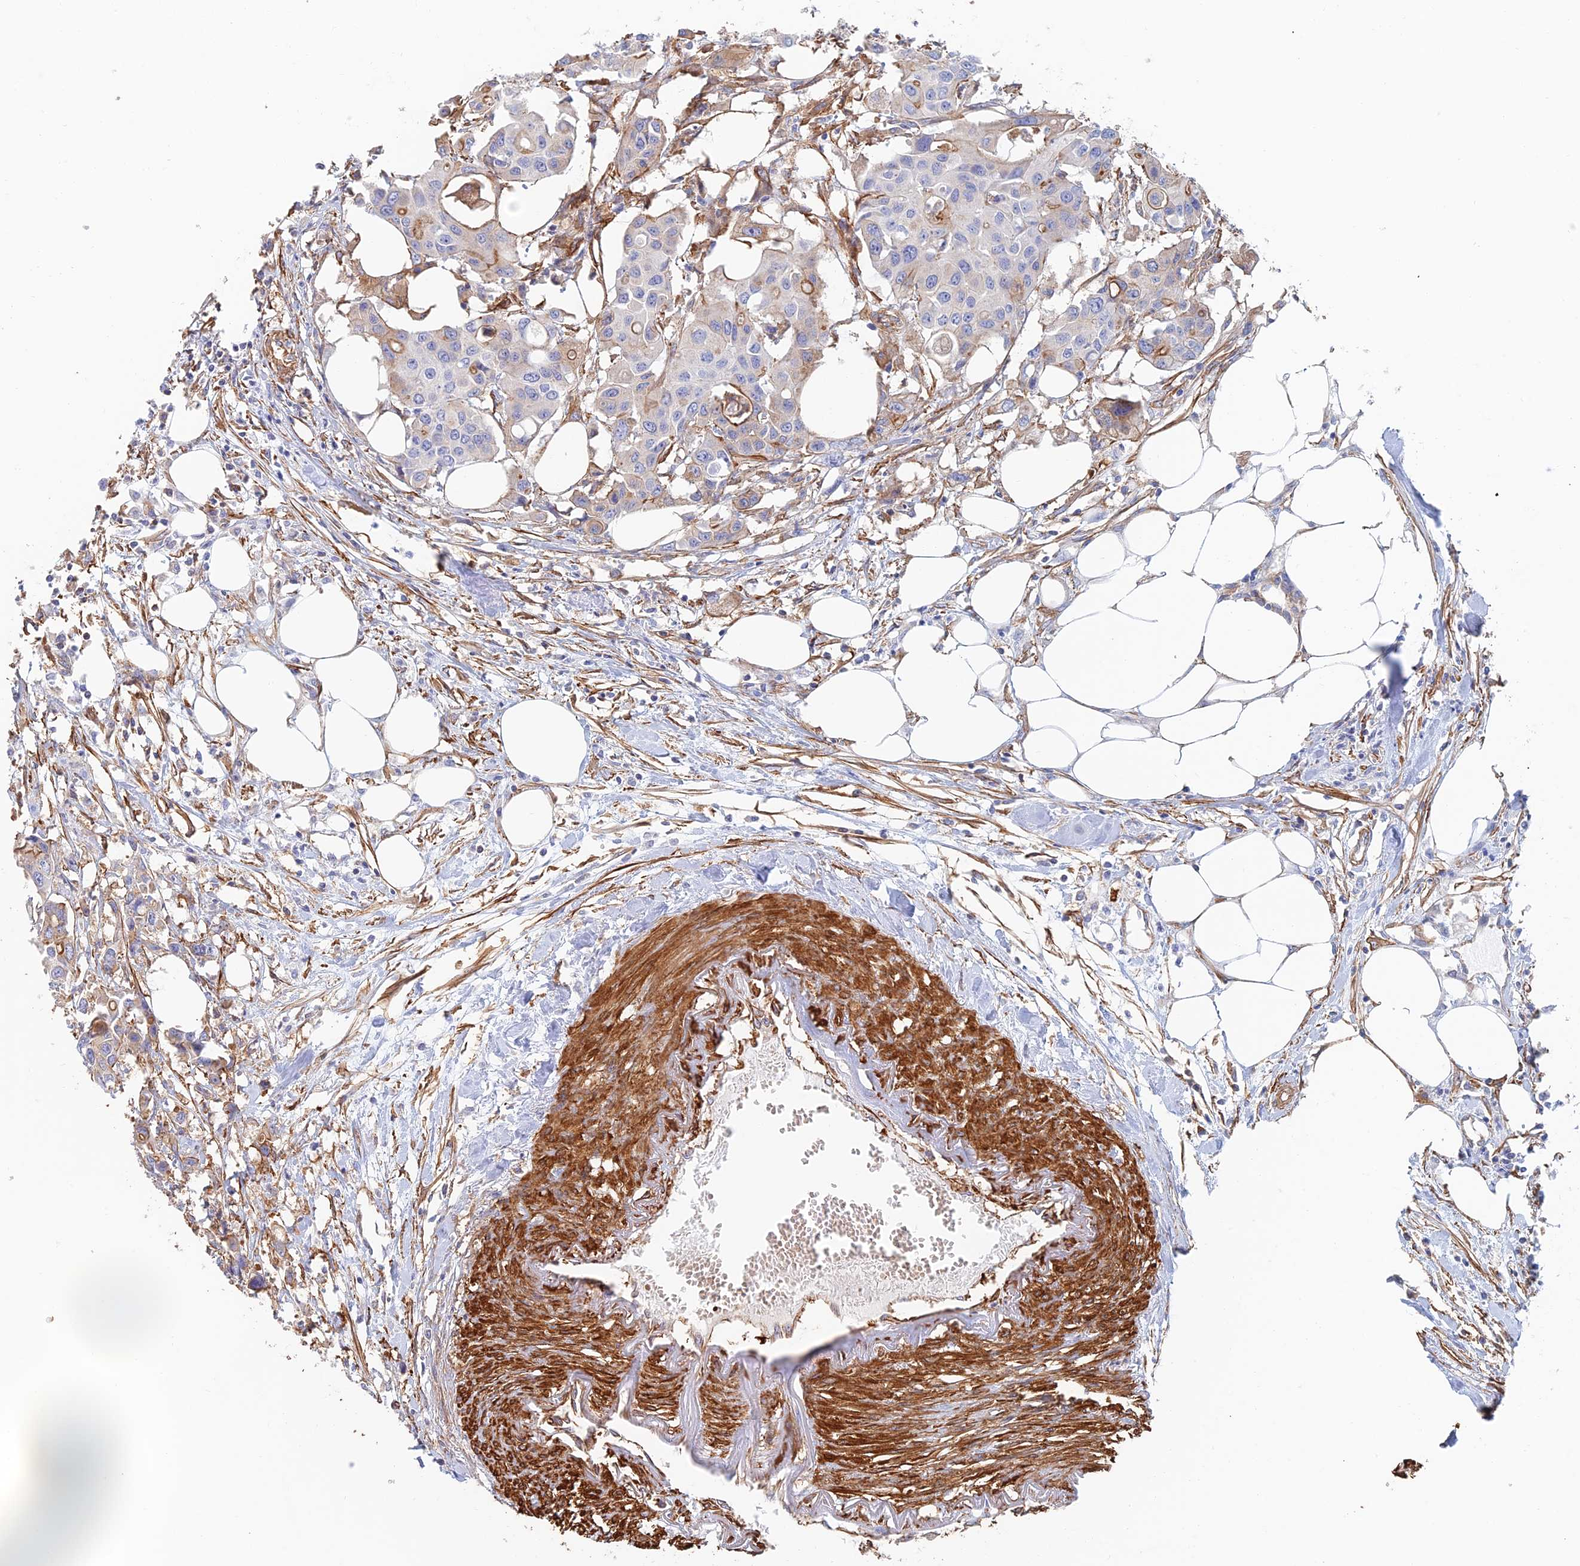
{"staining": {"intensity": "moderate", "quantity": "<25%", "location": "cytoplasmic/membranous"}, "tissue": "colorectal cancer", "cell_type": "Tumor cells", "image_type": "cancer", "snomed": [{"axis": "morphology", "description": "Adenocarcinoma, NOS"}, {"axis": "topography", "description": "Colon"}], "caption": "About <25% of tumor cells in colorectal cancer reveal moderate cytoplasmic/membranous protein positivity as visualized by brown immunohistochemical staining.", "gene": "PAK4", "patient": {"sex": "male", "age": 77}}